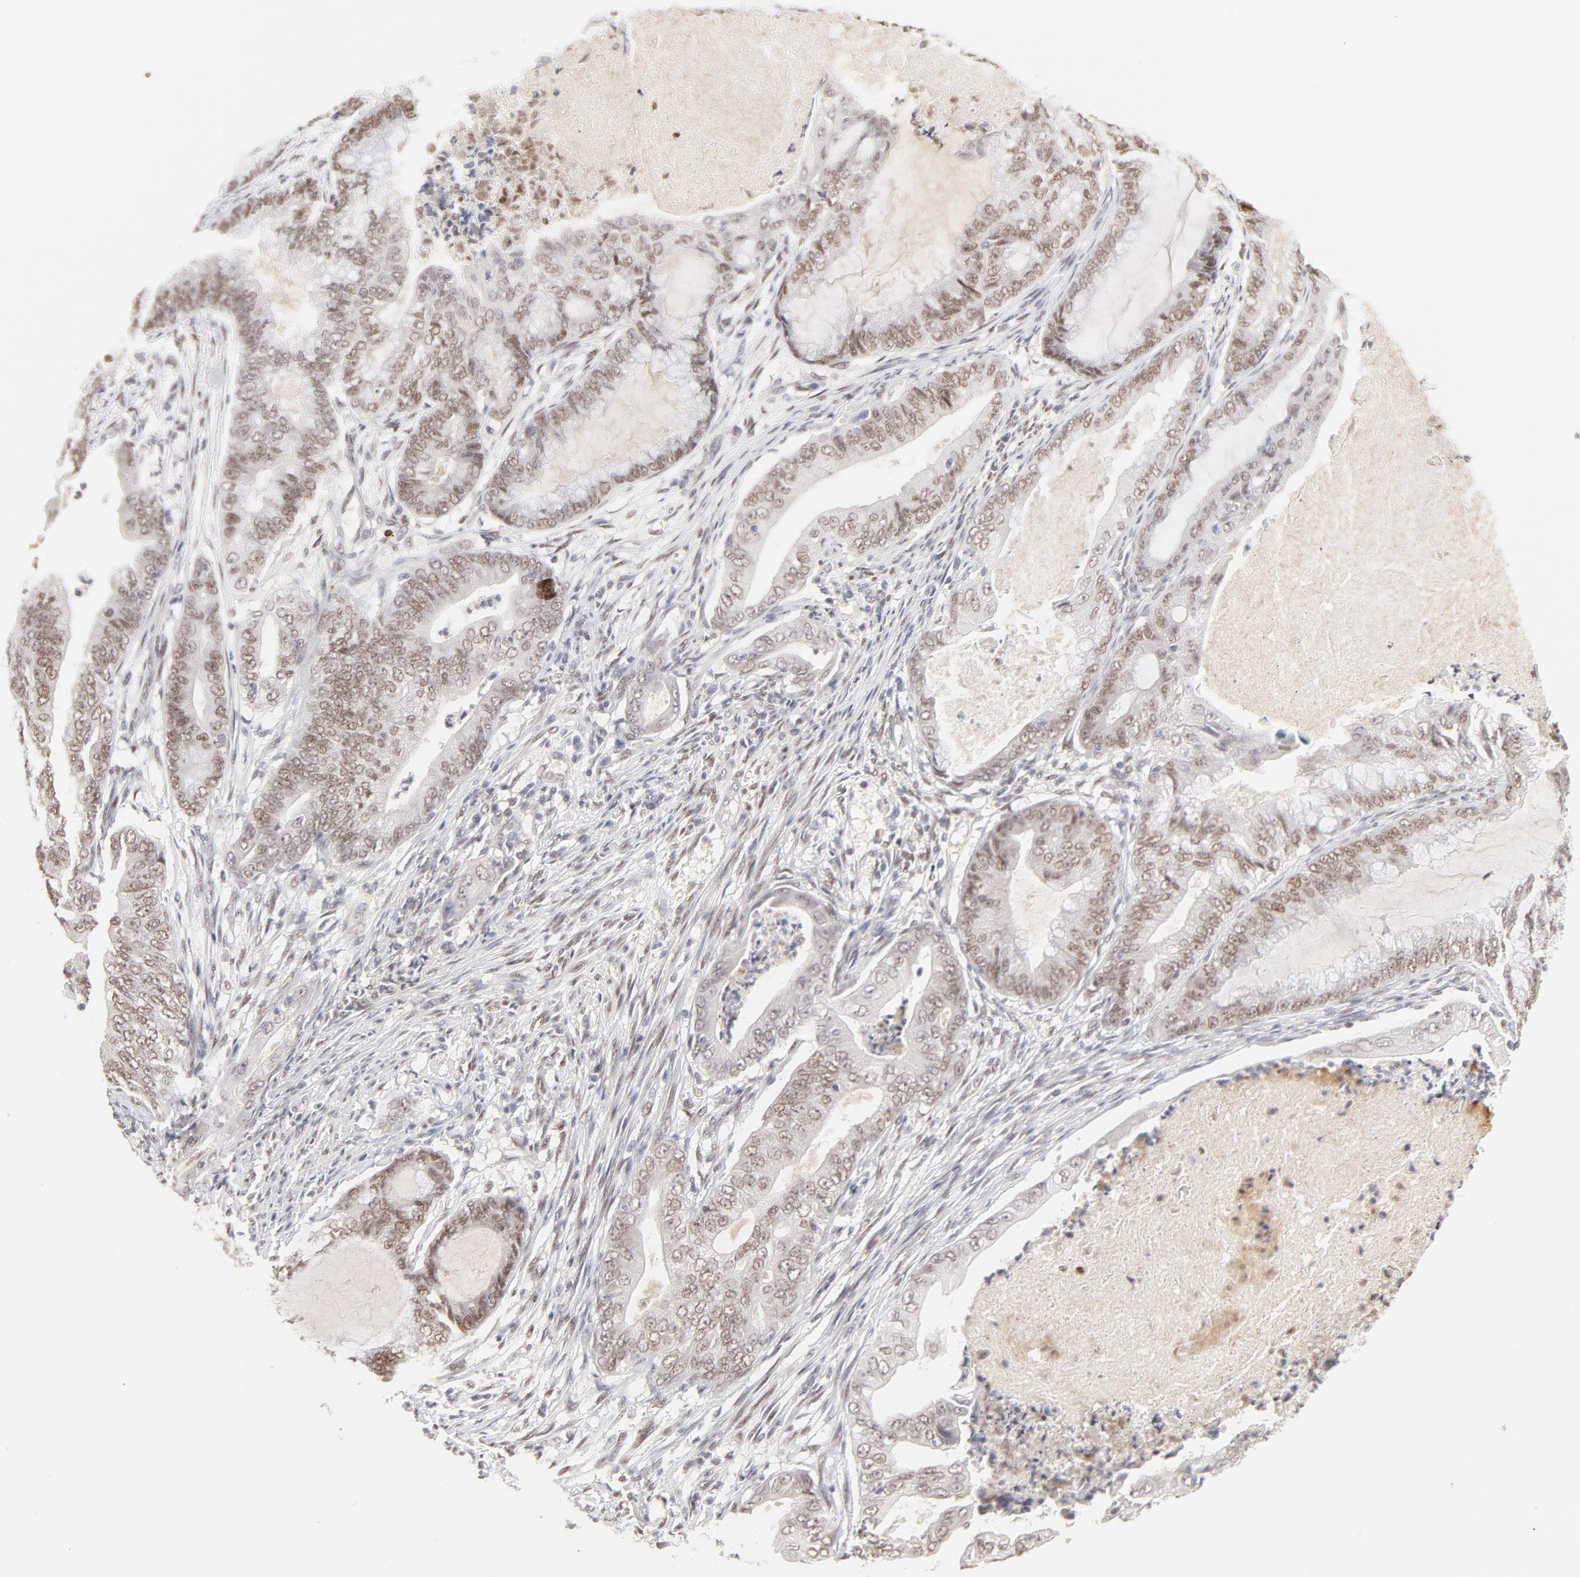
{"staining": {"intensity": "weak", "quantity": "25%-75%", "location": "nuclear"}, "tissue": "endometrial cancer", "cell_type": "Tumor cells", "image_type": "cancer", "snomed": [{"axis": "morphology", "description": "Adenocarcinoma, NOS"}, {"axis": "topography", "description": "Endometrium"}], "caption": "Endometrial cancer (adenocarcinoma) stained with IHC displays weak nuclear staining in about 25%-75% of tumor cells.", "gene": "PBX3", "patient": {"sex": "female", "age": 63}}